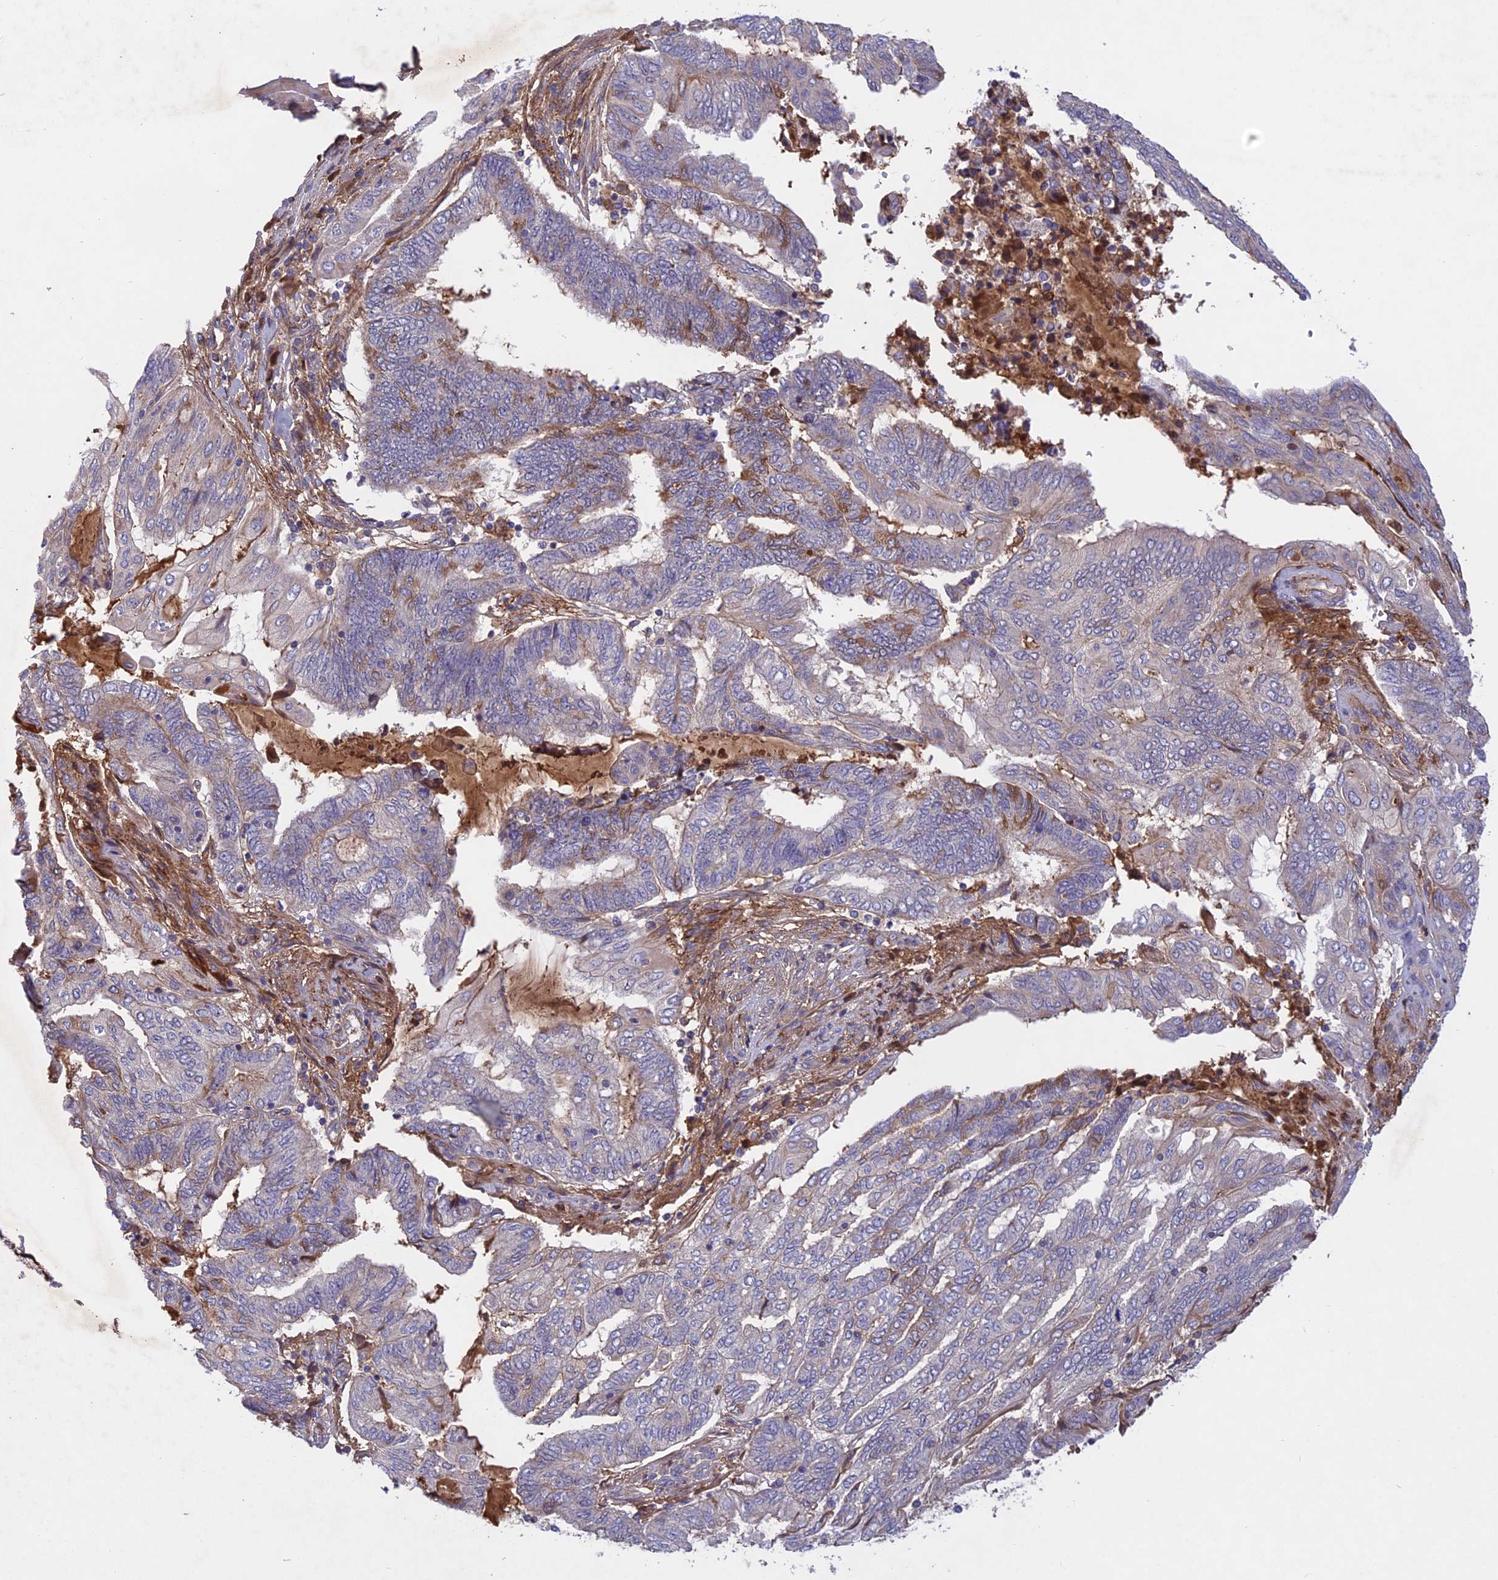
{"staining": {"intensity": "moderate", "quantity": "<25%", "location": "cytoplasmic/membranous"}, "tissue": "endometrial cancer", "cell_type": "Tumor cells", "image_type": "cancer", "snomed": [{"axis": "morphology", "description": "Adenocarcinoma, NOS"}, {"axis": "topography", "description": "Uterus"}, {"axis": "topography", "description": "Endometrium"}], "caption": "This image displays immunohistochemistry (IHC) staining of human adenocarcinoma (endometrial), with low moderate cytoplasmic/membranous positivity in about <25% of tumor cells.", "gene": "ADO", "patient": {"sex": "female", "age": 70}}